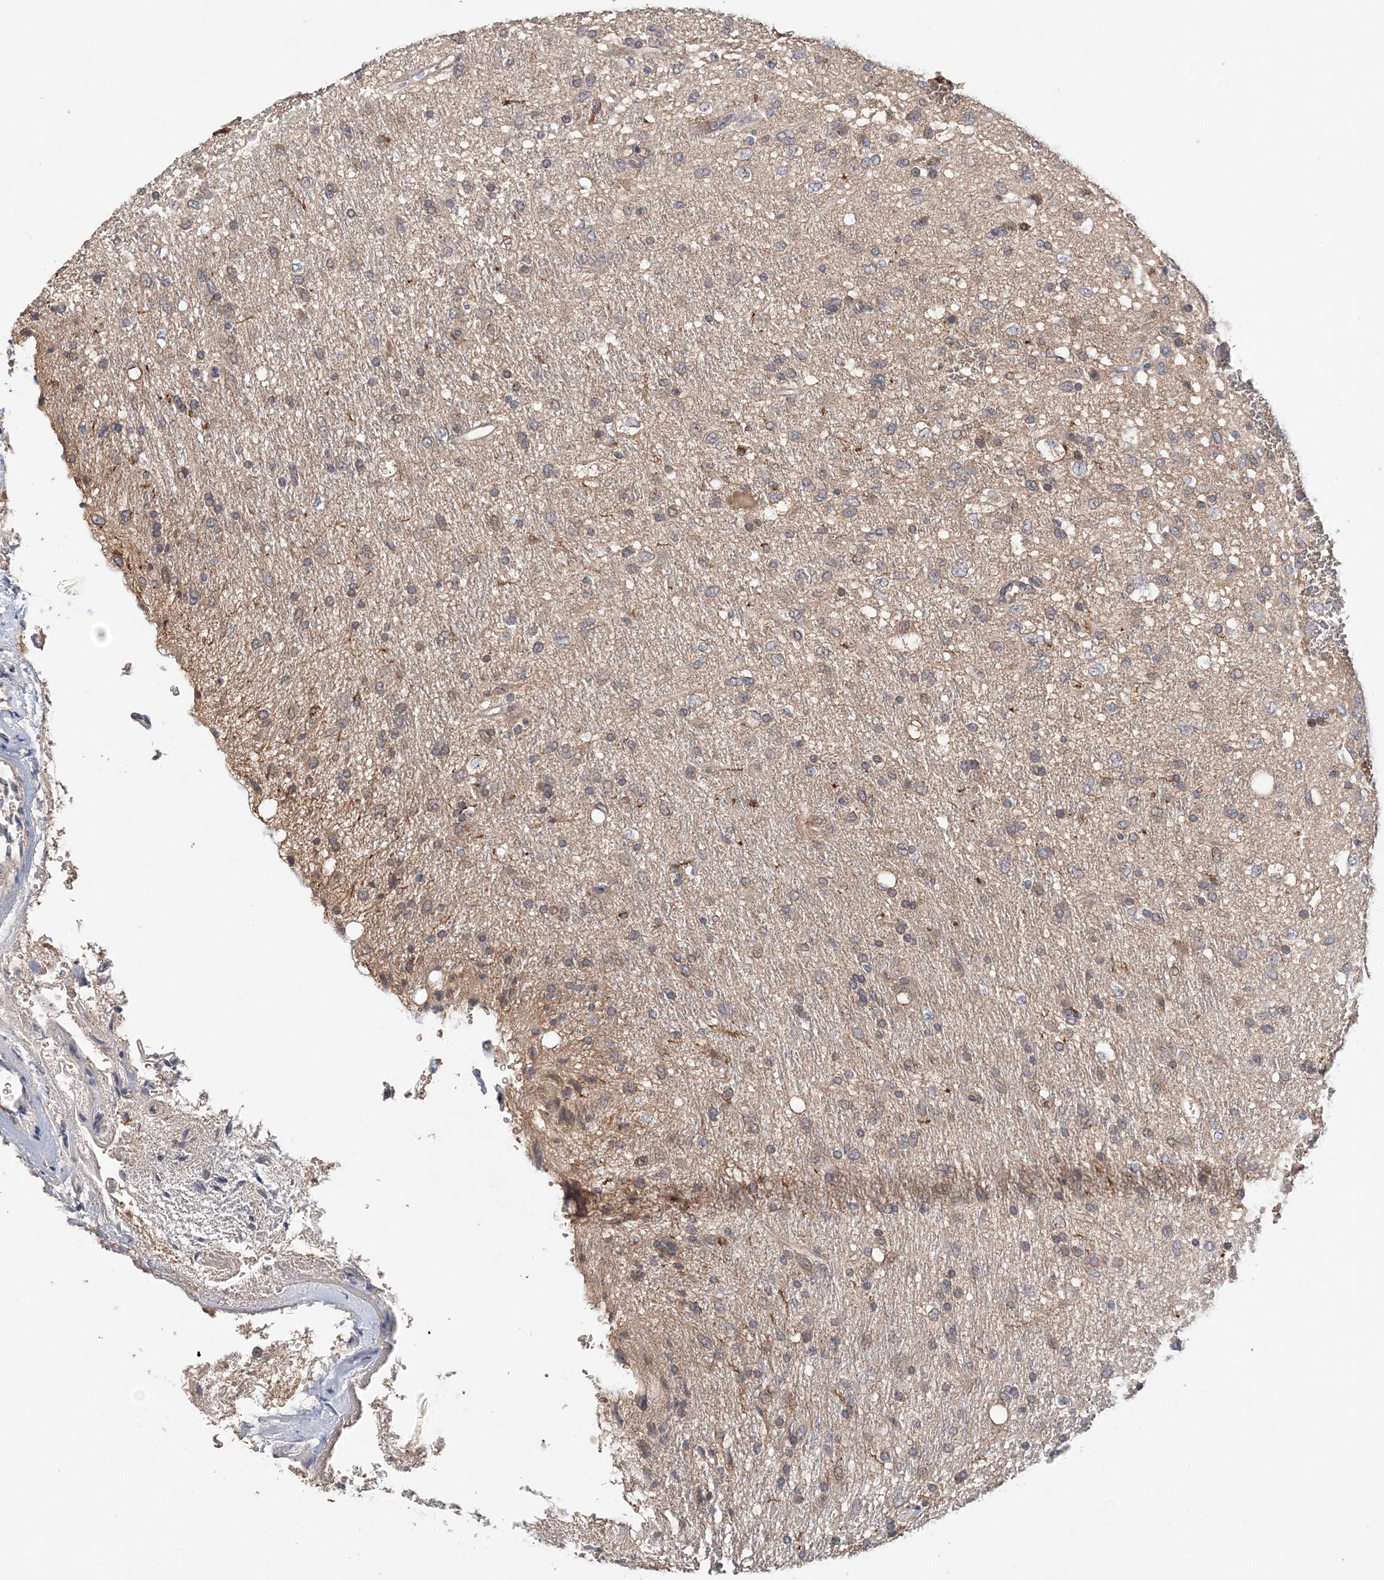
{"staining": {"intensity": "weak", "quantity": "25%-75%", "location": "cytoplasmic/membranous"}, "tissue": "glioma", "cell_type": "Tumor cells", "image_type": "cancer", "snomed": [{"axis": "morphology", "description": "Glioma, malignant, Low grade"}, {"axis": "topography", "description": "Brain"}], "caption": "Immunohistochemistry (IHC) histopathology image of malignant glioma (low-grade) stained for a protein (brown), which exhibits low levels of weak cytoplasmic/membranous positivity in about 25%-75% of tumor cells.", "gene": "SYCP3", "patient": {"sex": "male", "age": 77}}